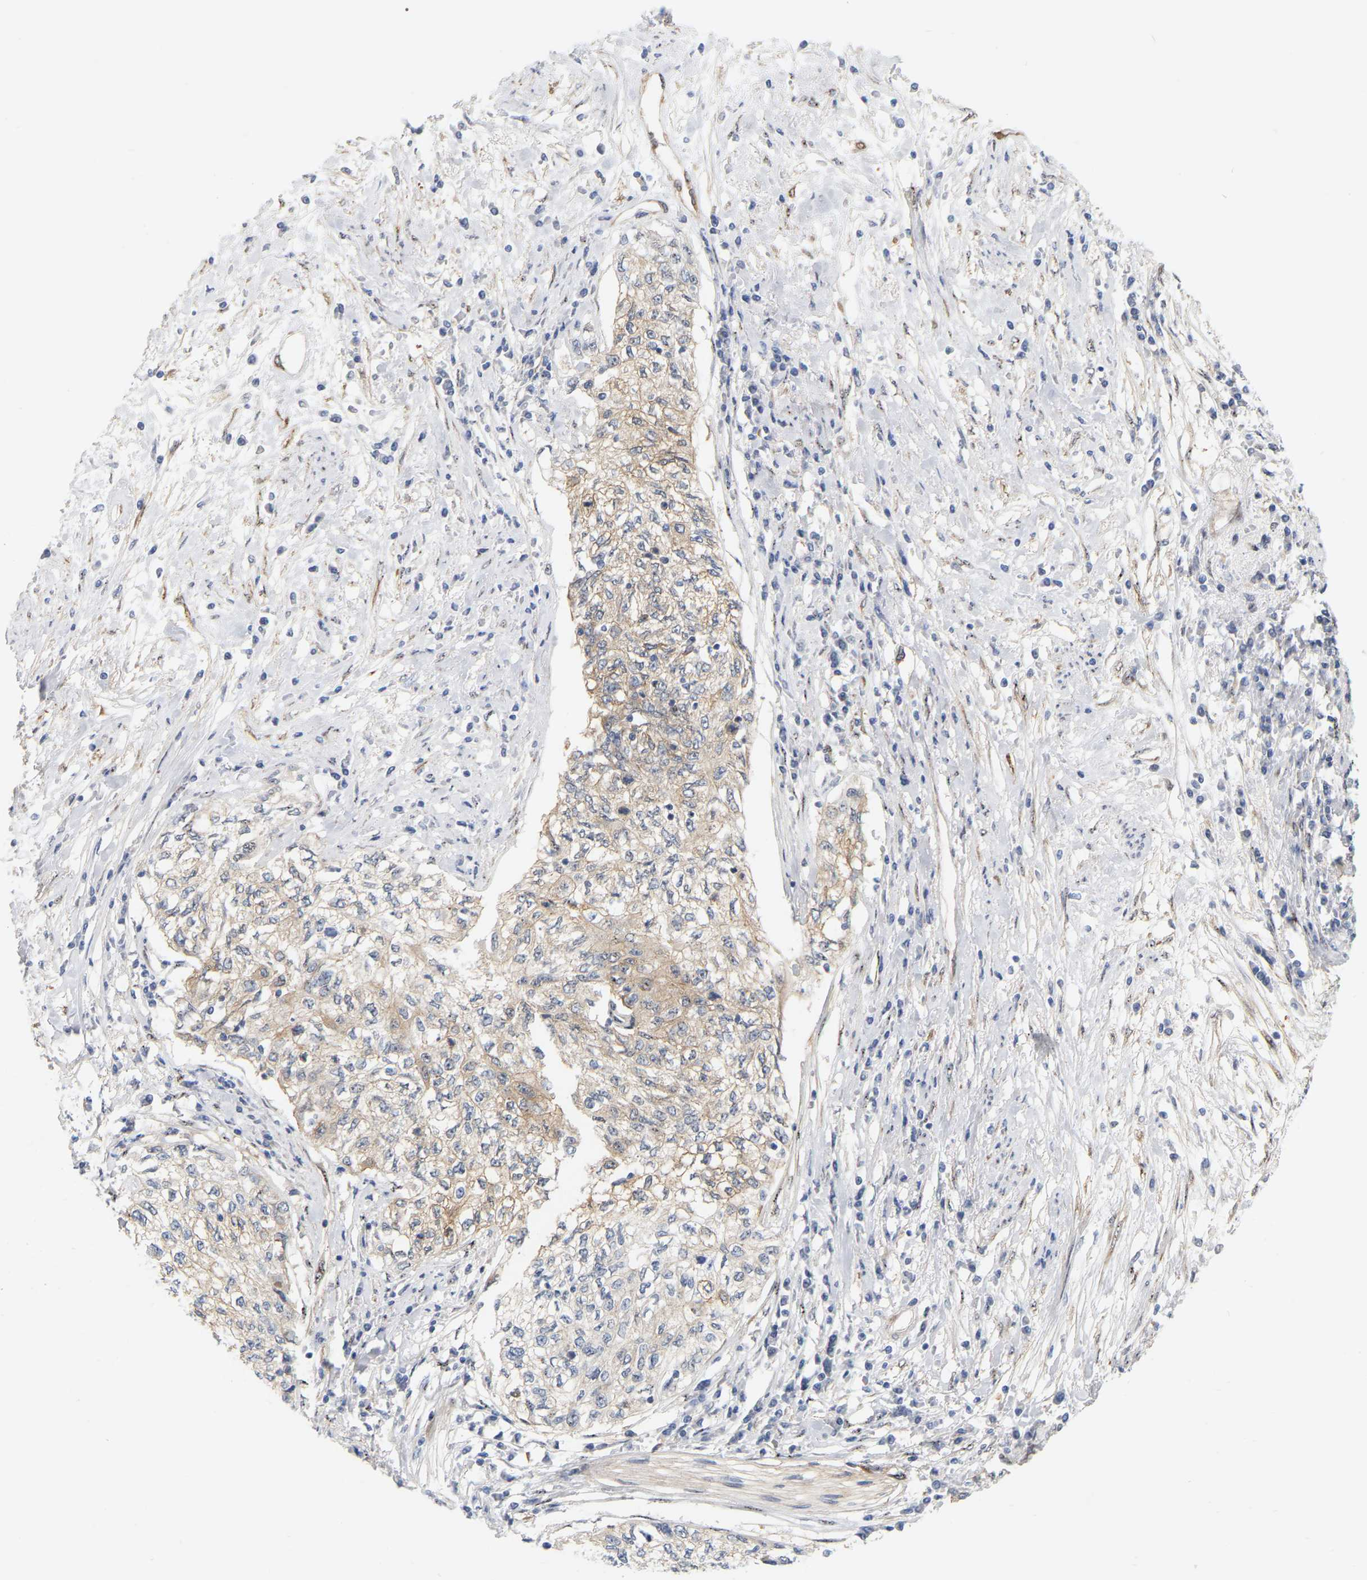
{"staining": {"intensity": "weak", "quantity": ">75%", "location": "cytoplasmic/membranous"}, "tissue": "cervical cancer", "cell_type": "Tumor cells", "image_type": "cancer", "snomed": [{"axis": "morphology", "description": "Squamous cell carcinoma, NOS"}, {"axis": "topography", "description": "Cervix"}], "caption": "DAB (3,3'-diaminobenzidine) immunohistochemical staining of cervical cancer reveals weak cytoplasmic/membranous protein expression in approximately >75% of tumor cells.", "gene": "RAPH1", "patient": {"sex": "female", "age": 57}}